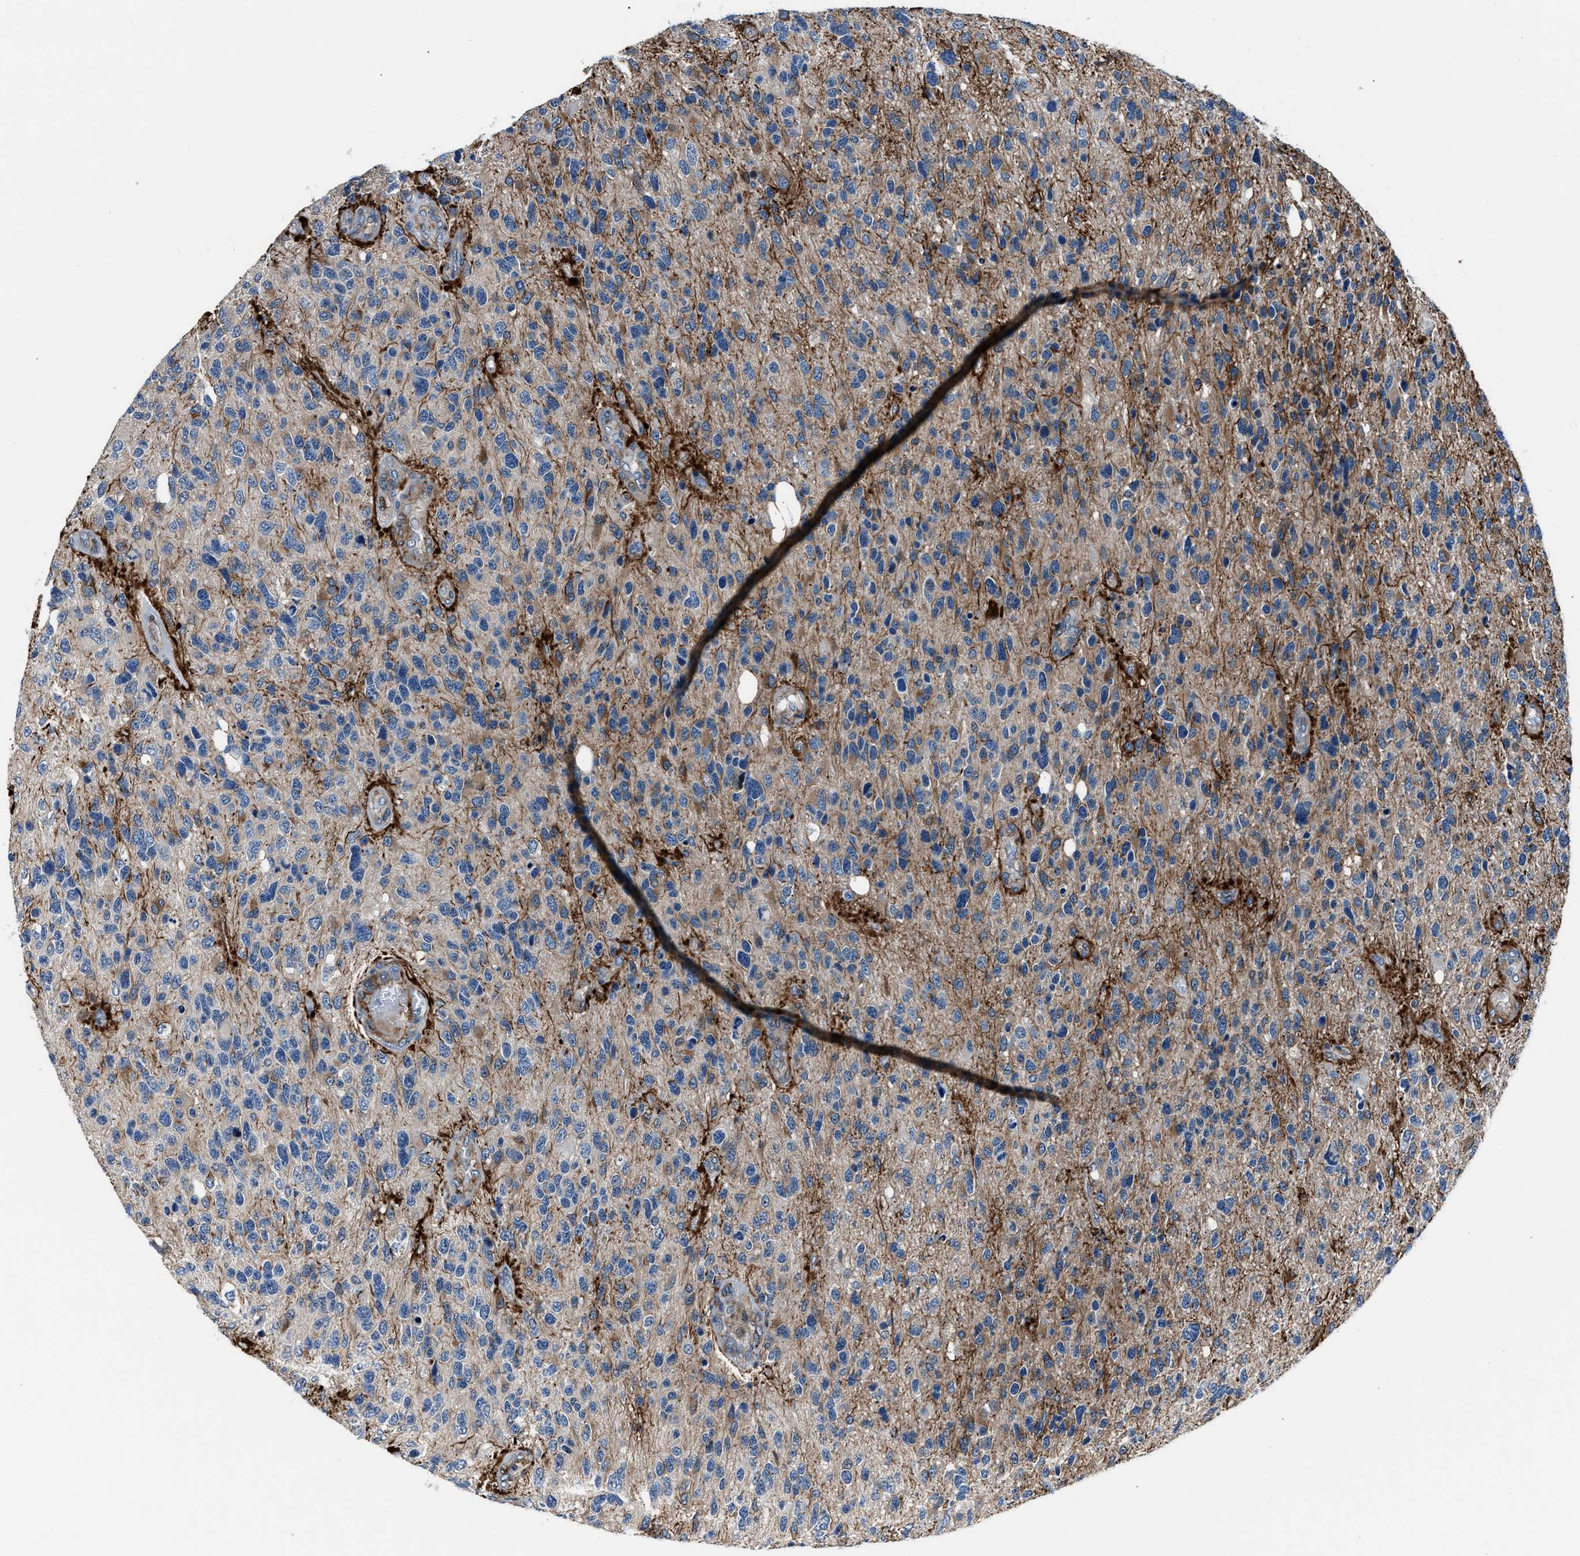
{"staining": {"intensity": "moderate", "quantity": "<25%", "location": "cytoplasmic/membranous"}, "tissue": "glioma", "cell_type": "Tumor cells", "image_type": "cancer", "snomed": [{"axis": "morphology", "description": "Glioma, malignant, High grade"}, {"axis": "topography", "description": "Brain"}], "caption": "A brown stain highlights moderate cytoplasmic/membranous staining of a protein in human malignant glioma (high-grade) tumor cells.", "gene": "MPDZ", "patient": {"sex": "female", "age": 58}}